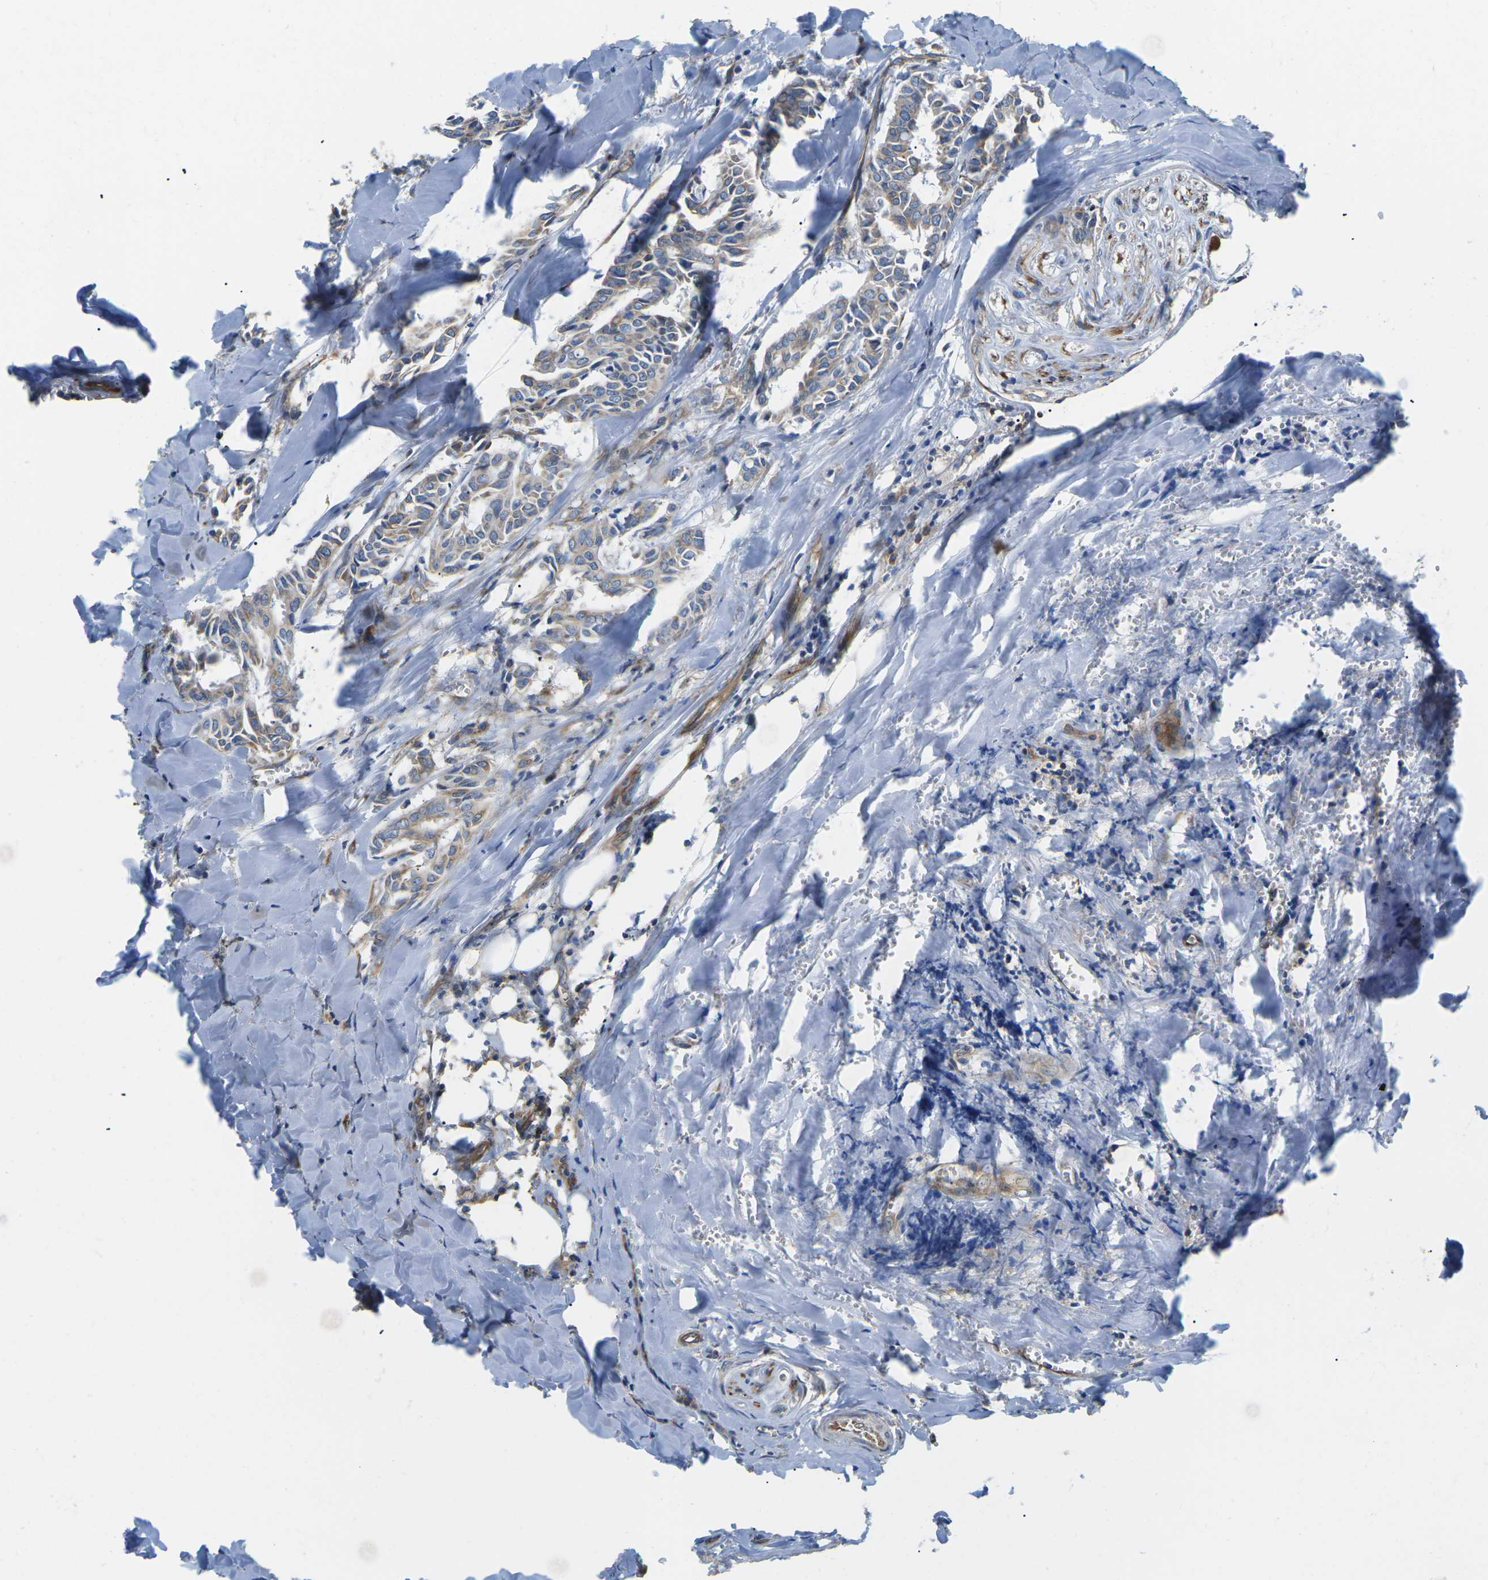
{"staining": {"intensity": "weak", "quantity": ">75%", "location": "cytoplasmic/membranous"}, "tissue": "head and neck cancer", "cell_type": "Tumor cells", "image_type": "cancer", "snomed": [{"axis": "morphology", "description": "Adenocarcinoma, NOS"}, {"axis": "topography", "description": "Salivary gland"}, {"axis": "topography", "description": "Head-Neck"}], "caption": "This is an image of immunohistochemistry (IHC) staining of head and neck cancer, which shows weak staining in the cytoplasmic/membranous of tumor cells.", "gene": "TMEFF2", "patient": {"sex": "female", "age": 59}}